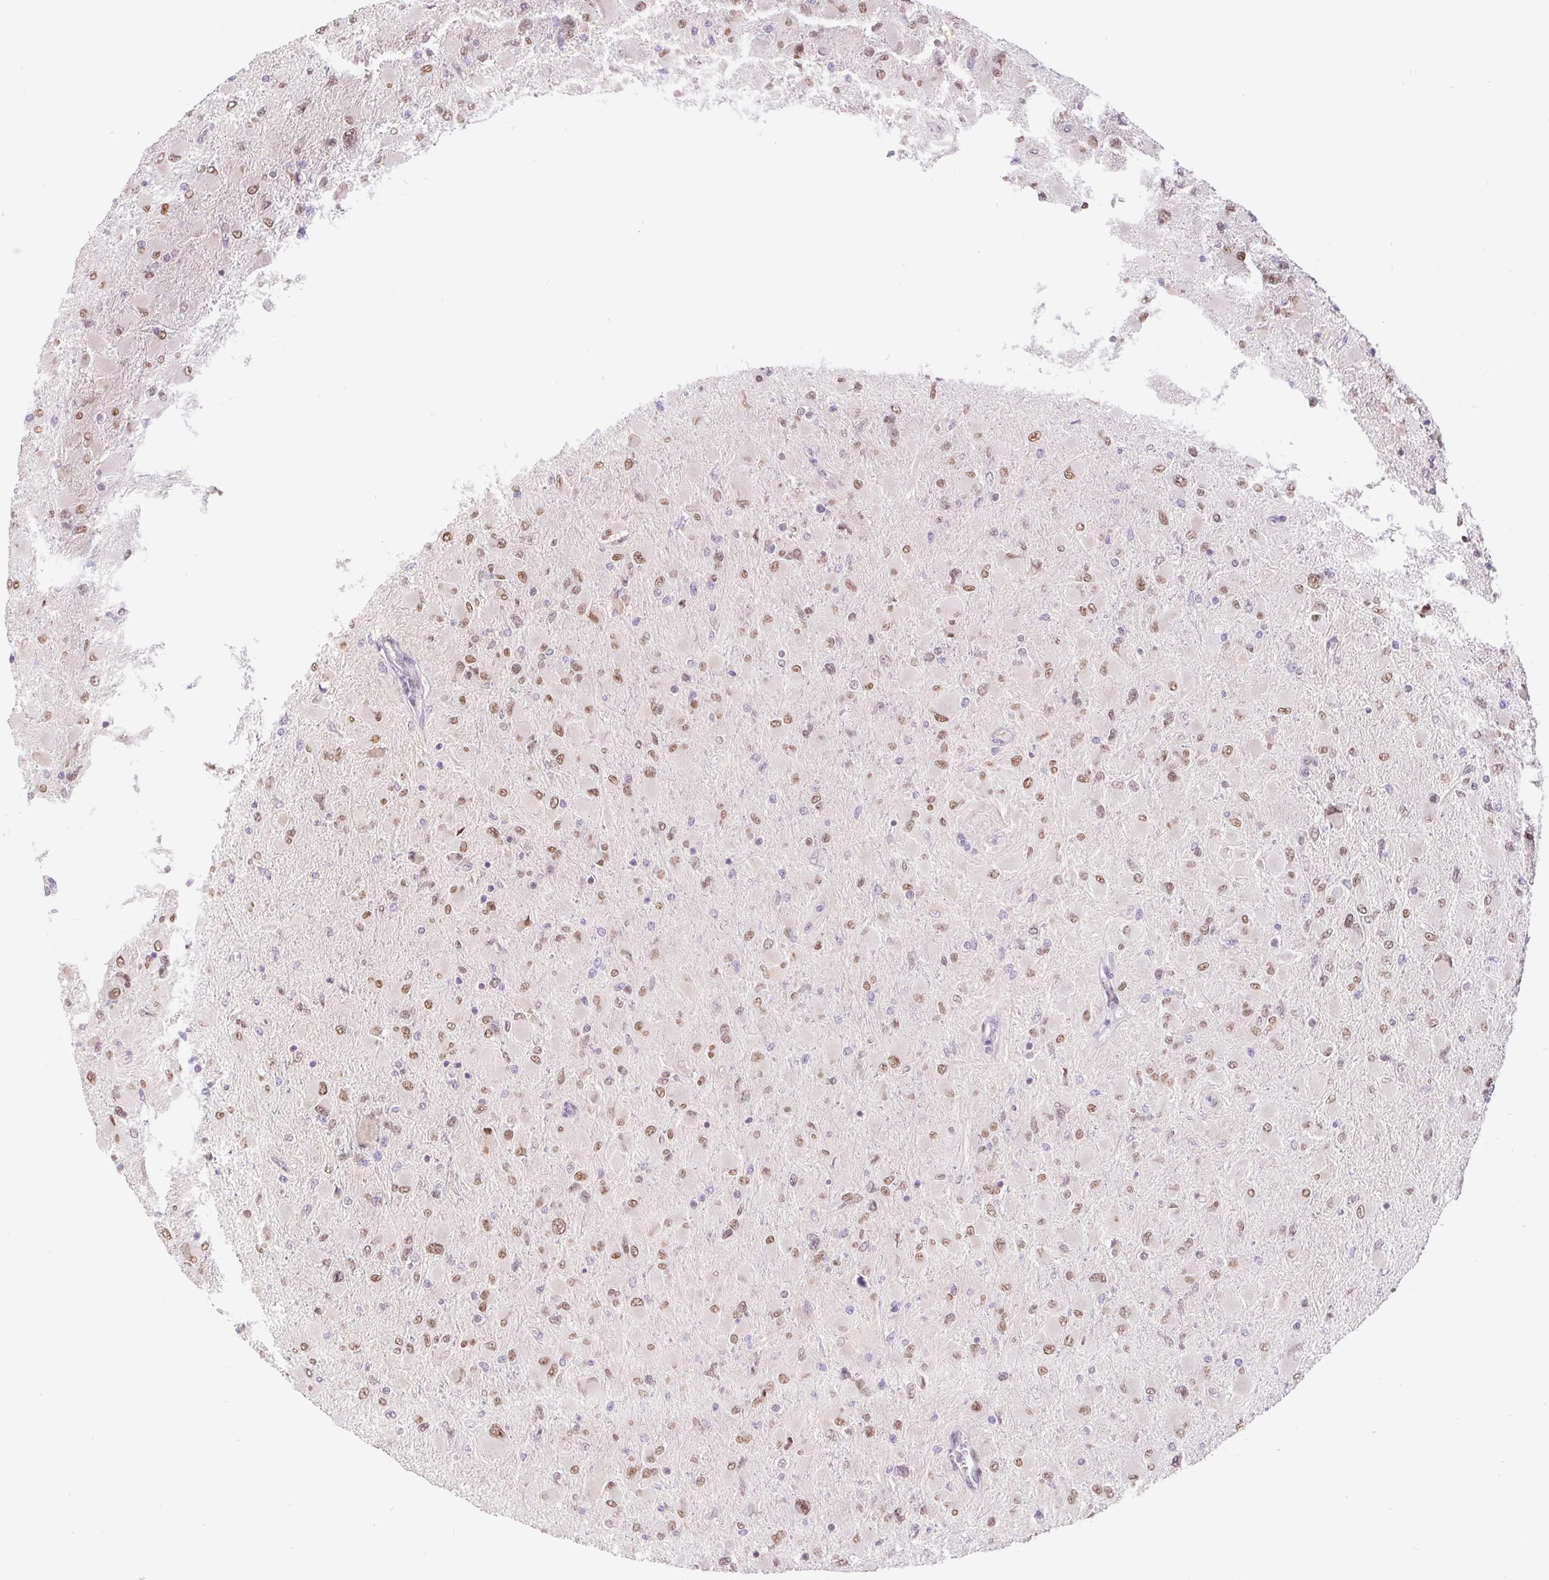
{"staining": {"intensity": "moderate", "quantity": ">75%", "location": "nuclear"}, "tissue": "glioma", "cell_type": "Tumor cells", "image_type": "cancer", "snomed": [{"axis": "morphology", "description": "Glioma, malignant, High grade"}, {"axis": "topography", "description": "Cerebral cortex"}], "caption": "The immunohistochemical stain labels moderate nuclear staining in tumor cells of malignant high-grade glioma tissue. The protein of interest is shown in brown color, while the nuclei are stained blue.", "gene": "CAND1", "patient": {"sex": "female", "age": 36}}